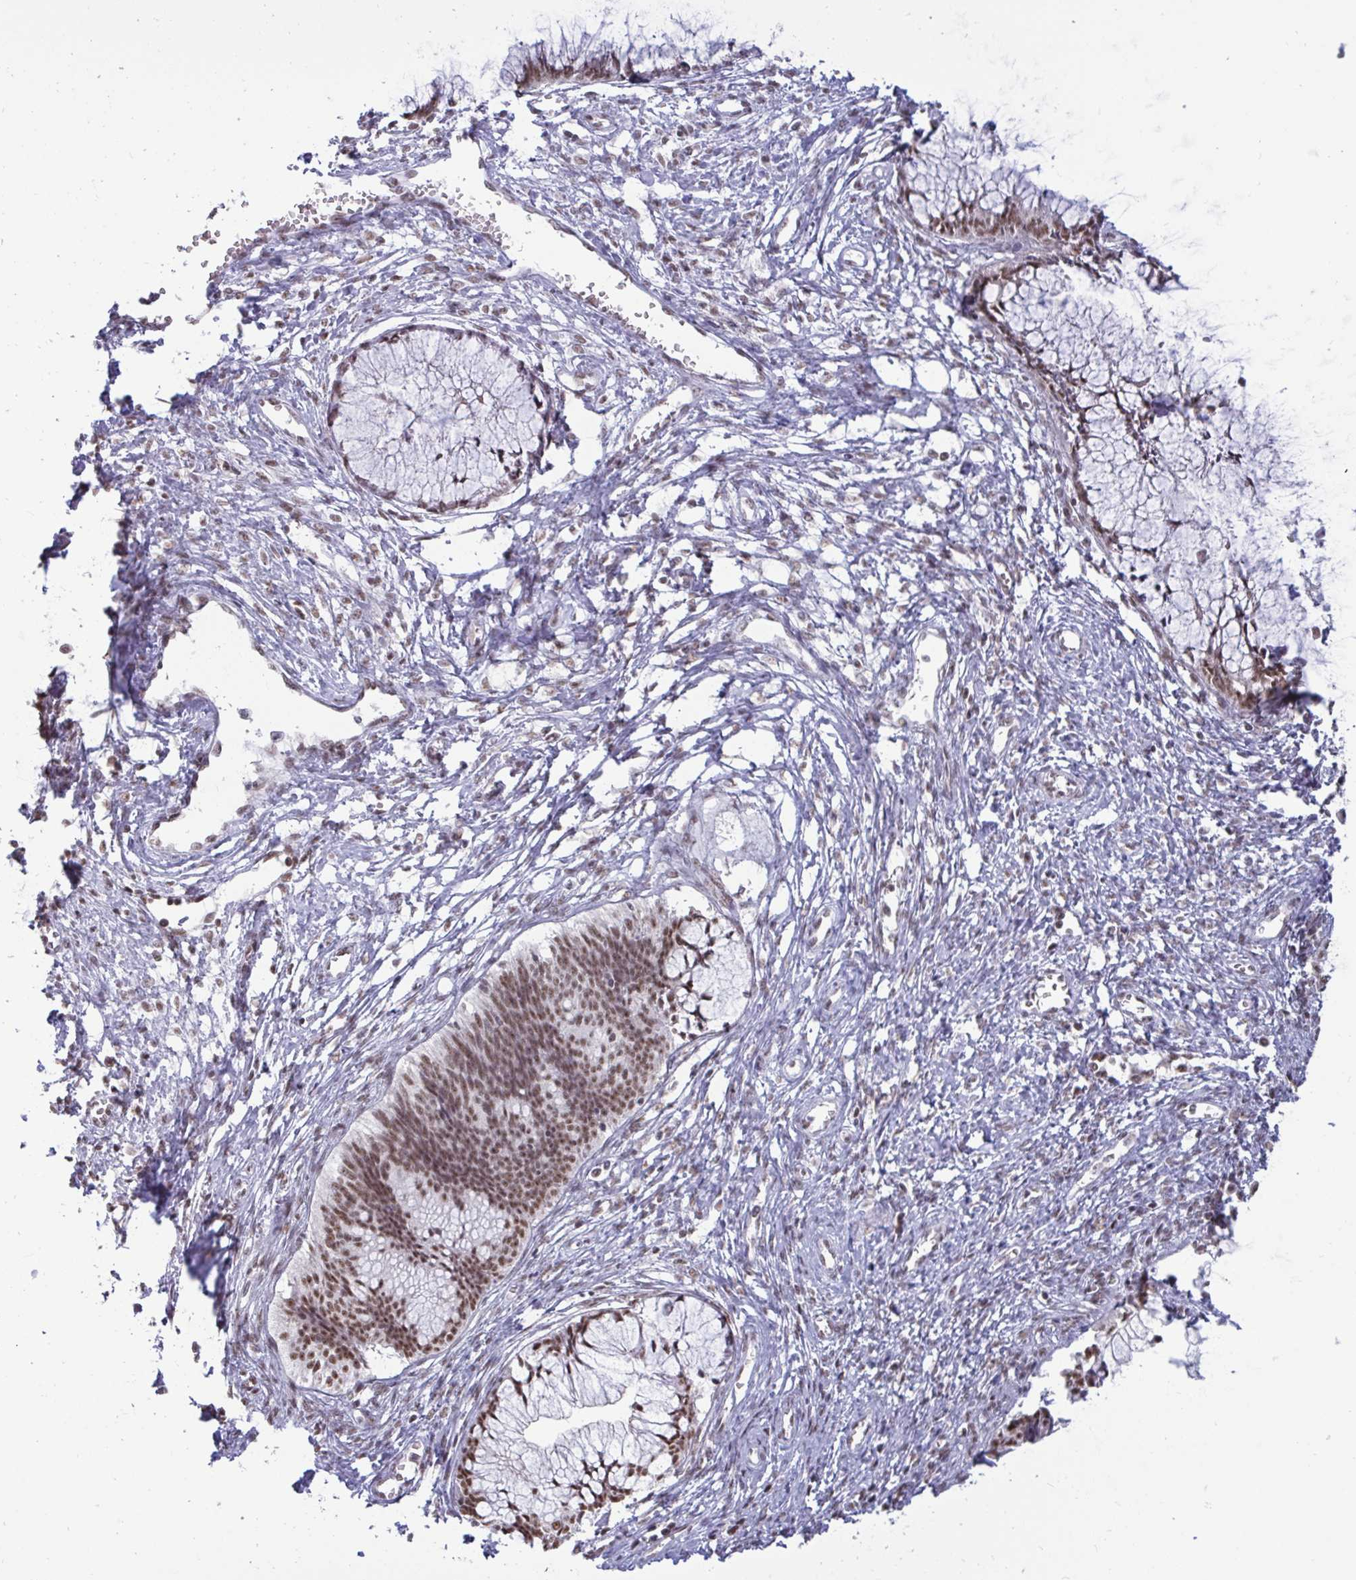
{"staining": {"intensity": "moderate", "quantity": ">75%", "location": "nuclear"}, "tissue": "cervical cancer", "cell_type": "Tumor cells", "image_type": "cancer", "snomed": [{"axis": "morphology", "description": "Adenocarcinoma, NOS"}, {"axis": "topography", "description": "Cervix"}], "caption": "Immunohistochemistry (IHC) of human cervical adenocarcinoma shows medium levels of moderate nuclear staining in about >75% of tumor cells.", "gene": "PUF60", "patient": {"sex": "female", "age": 44}}